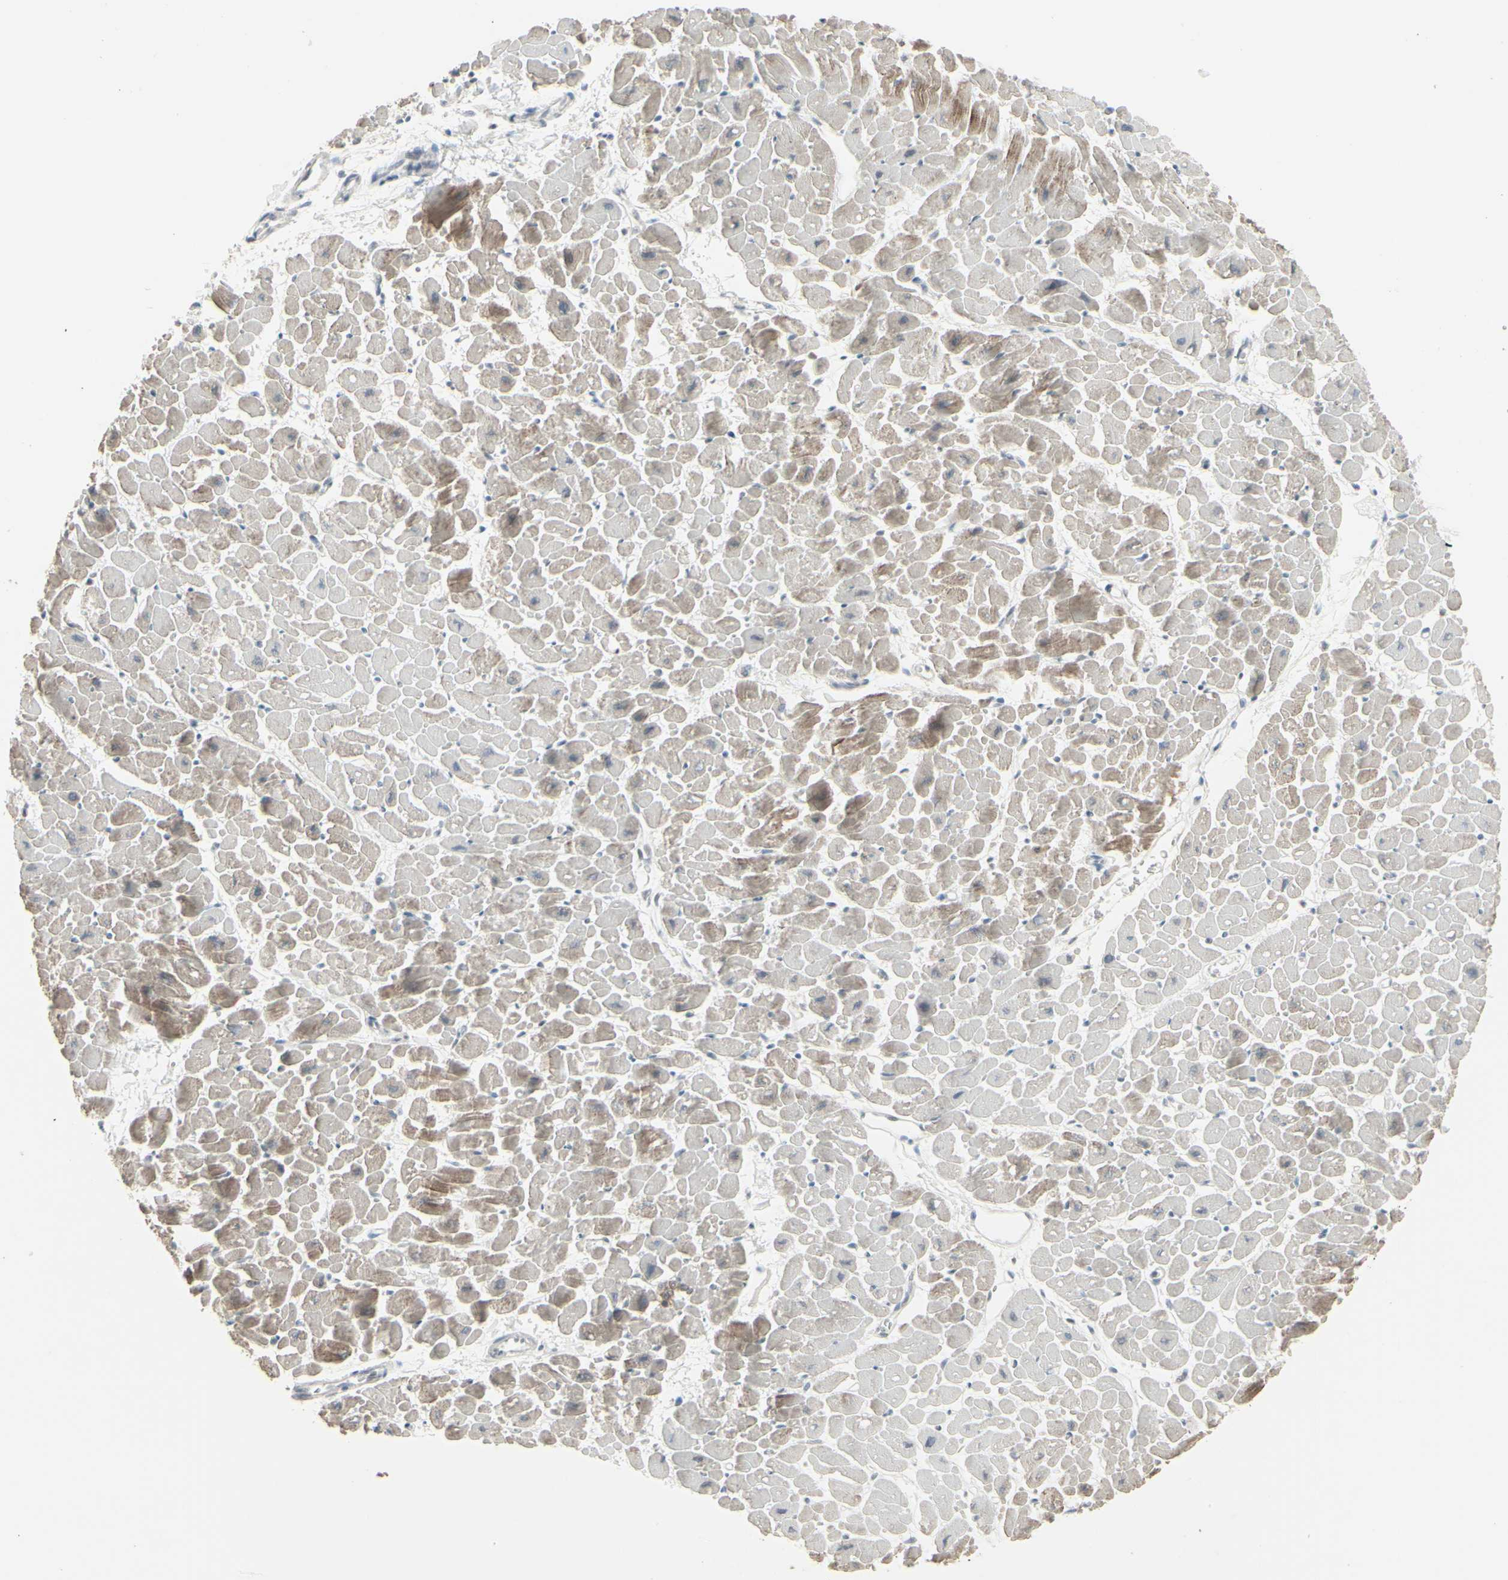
{"staining": {"intensity": "moderate", "quantity": "<25%", "location": "cytoplasmic/membranous"}, "tissue": "heart muscle", "cell_type": "Cardiomyocytes", "image_type": "normal", "snomed": [{"axis": "morphology", "description": "Normal tissue, NOS"}, {"axis": "topography", "description": "Heart"}], "caption": "IHC (DAB (3,3'-diaminobenzidine)) staining of unremarkable human heart muscle displays moderate cytoplasmic/membranous protein expression in about <25% of cardiomyocytes. Using DAB (brown) and hematoxylin (blue) stains, captured at high magnification using brightfield microscopy.", "gene": "SAMSN1", "patient": {"sex": "male", "age": 45}}